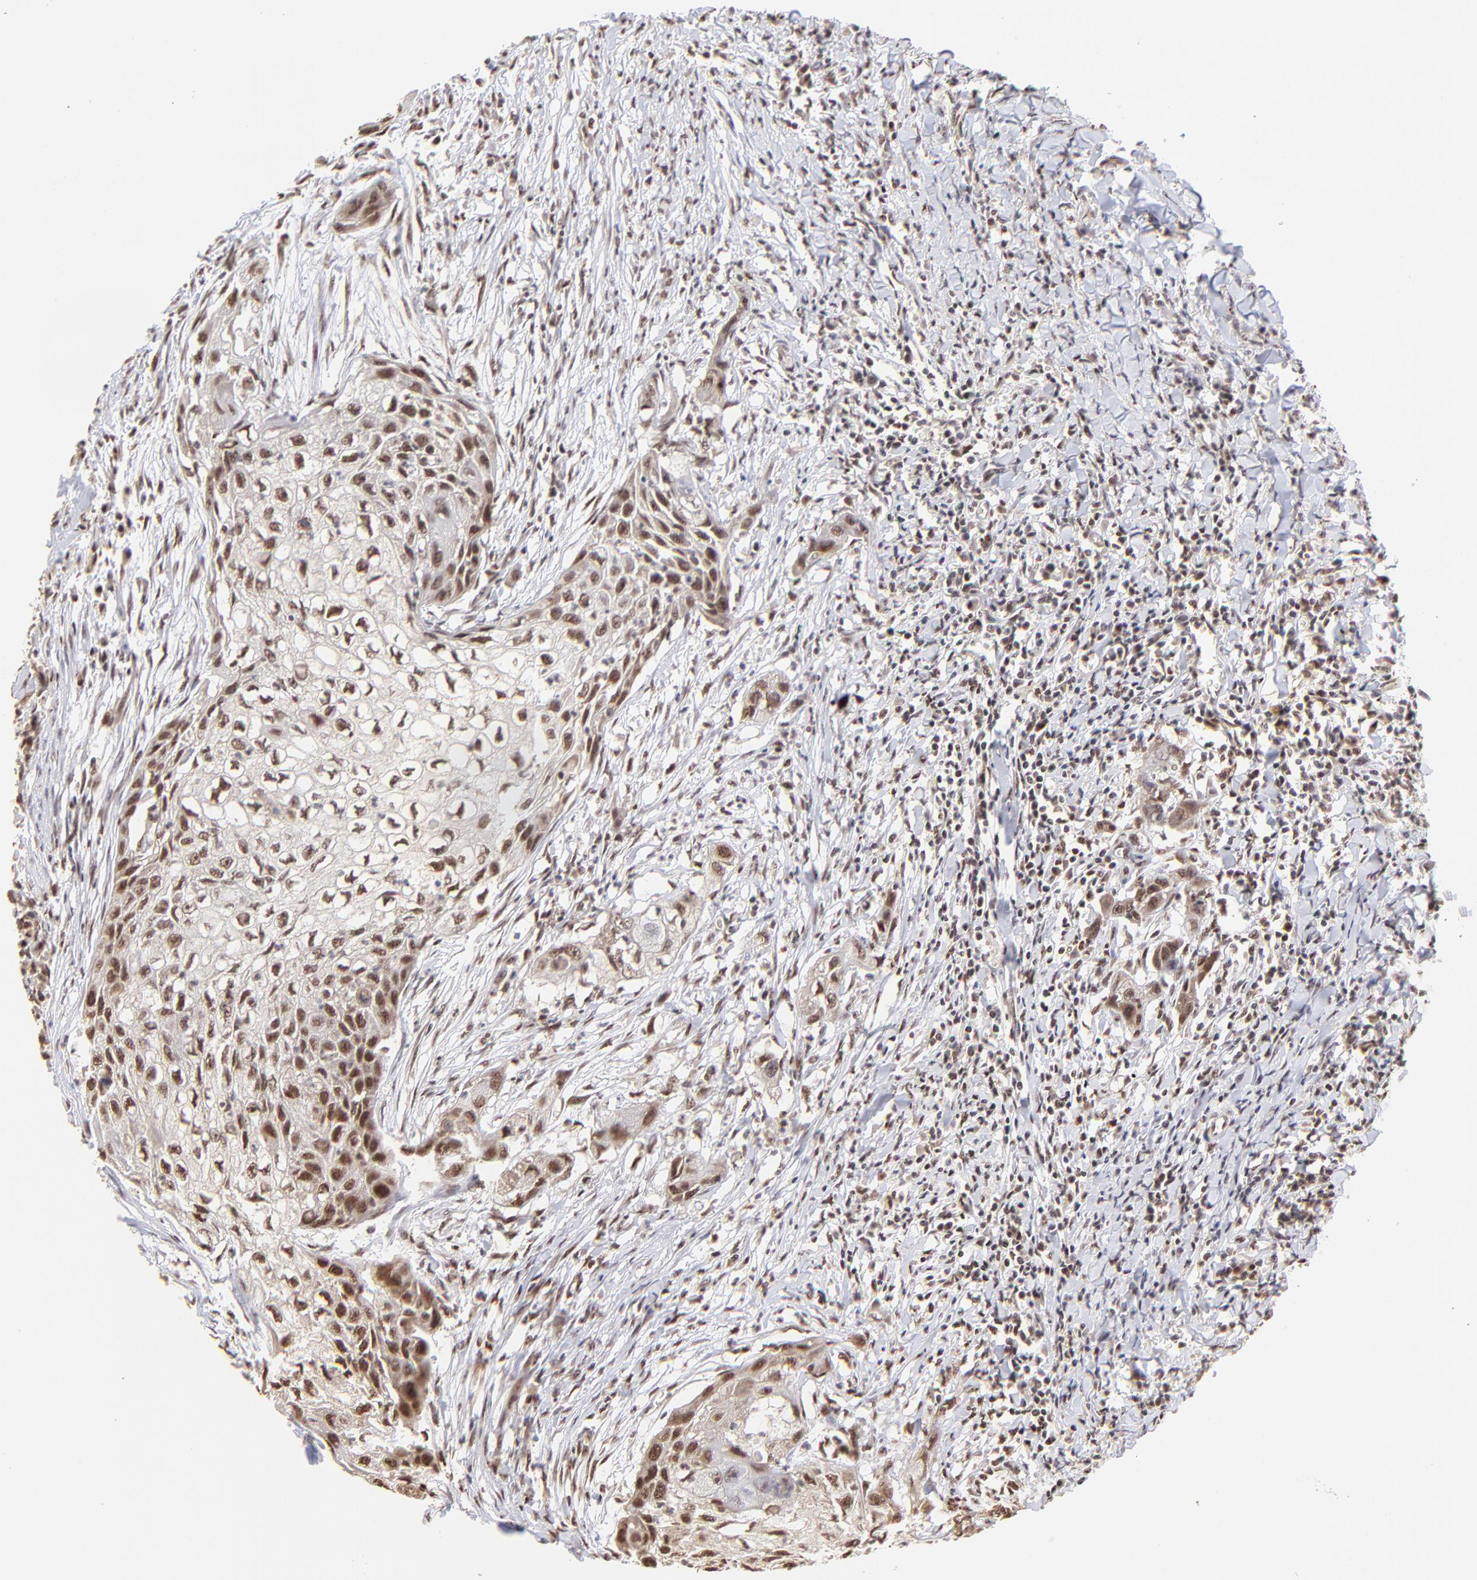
{"staining": {"intensity": "weak", "quantity": ">75%", "location": "nuclear"}, "tissue": "head and neck cancer", "cell_type": "Tumor cells", "image_type": "cancer", "snomed": [{"axis": "morphology", "description": "Squamous cell carcinoma, NOS"}, {"axis": "topography", "description": "Head-Neck"}], "caption": "The image reveals staining of squamous cell carcinoma (head and neck), revealing weak nuclear protein positivity (brown color) within tumor cells. The staining is performed using DAB brown chromogen to label protein expression. The nuclei are counter-stained blue using hematoxylin.", "gene": "ZNF670", "patient": {"sex": "male", "age": 64}}